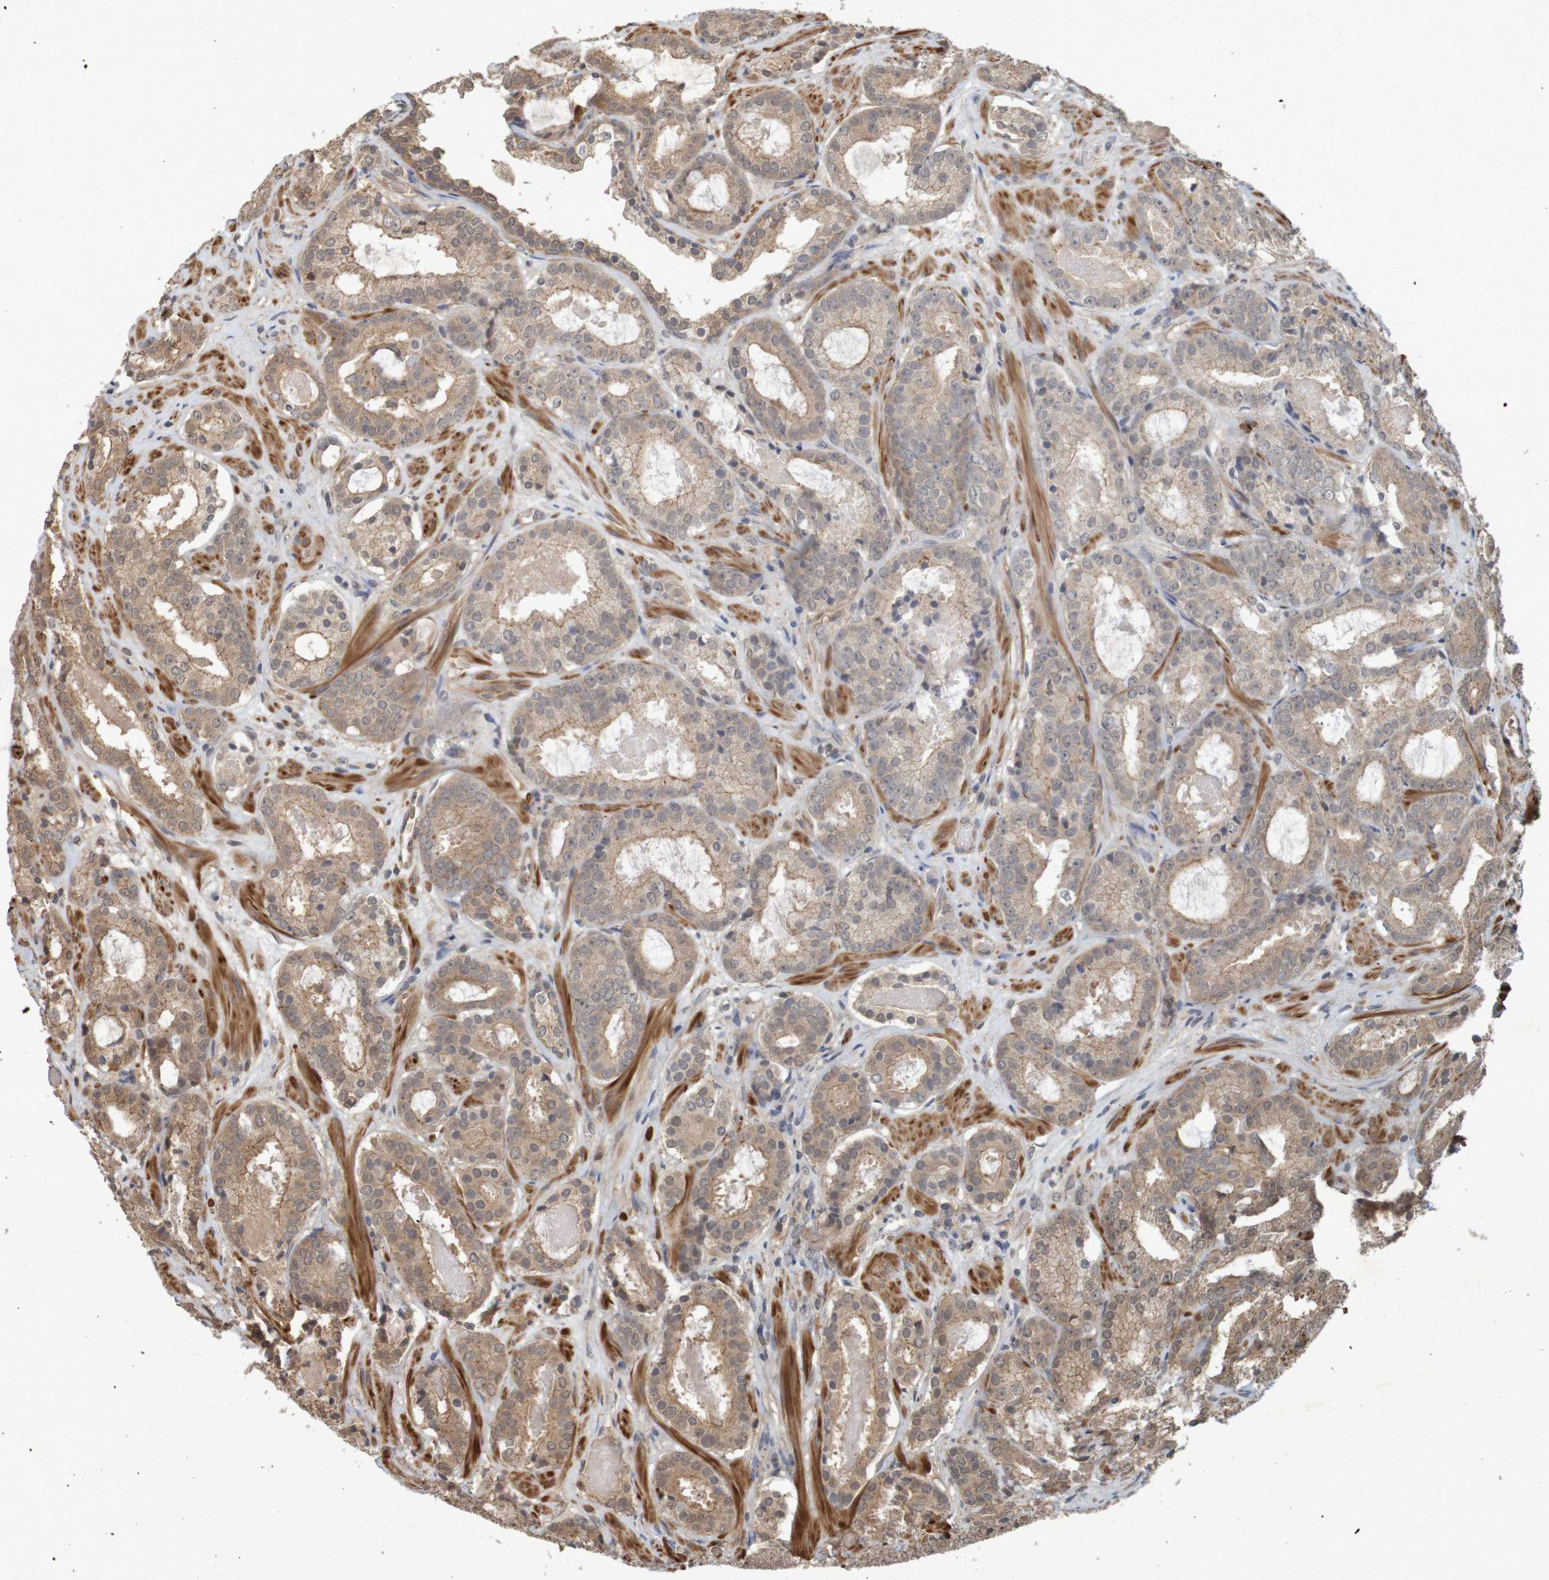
{"staining": {"intensity": "moderate", "quantity": ">75%", "location": "cytoplasmic/membranous"}, "tissue": "prostate cancer", "cell_type": "Tumor cells", "image_type": "cancer", "snomed": [{"axis": "morphology", "description": "Adenocarcinoma, Low grade"}, {"axis": "topography", "description": "Prostate"}], "caption": "Immunohistochemistry (IHC) micrograph of neoplastic tissue: prostate cancer (adenocarcinoma (low-grade)) stained using IHC displays medium levels of moderate protein expression localized specifically in the cytoplasmic/membranous of tumor cells, appearing as a cytoplasmic/membranous brown color.", "gene": "ARHGEF11", "patient": {"sex": "male", "age": 69}}